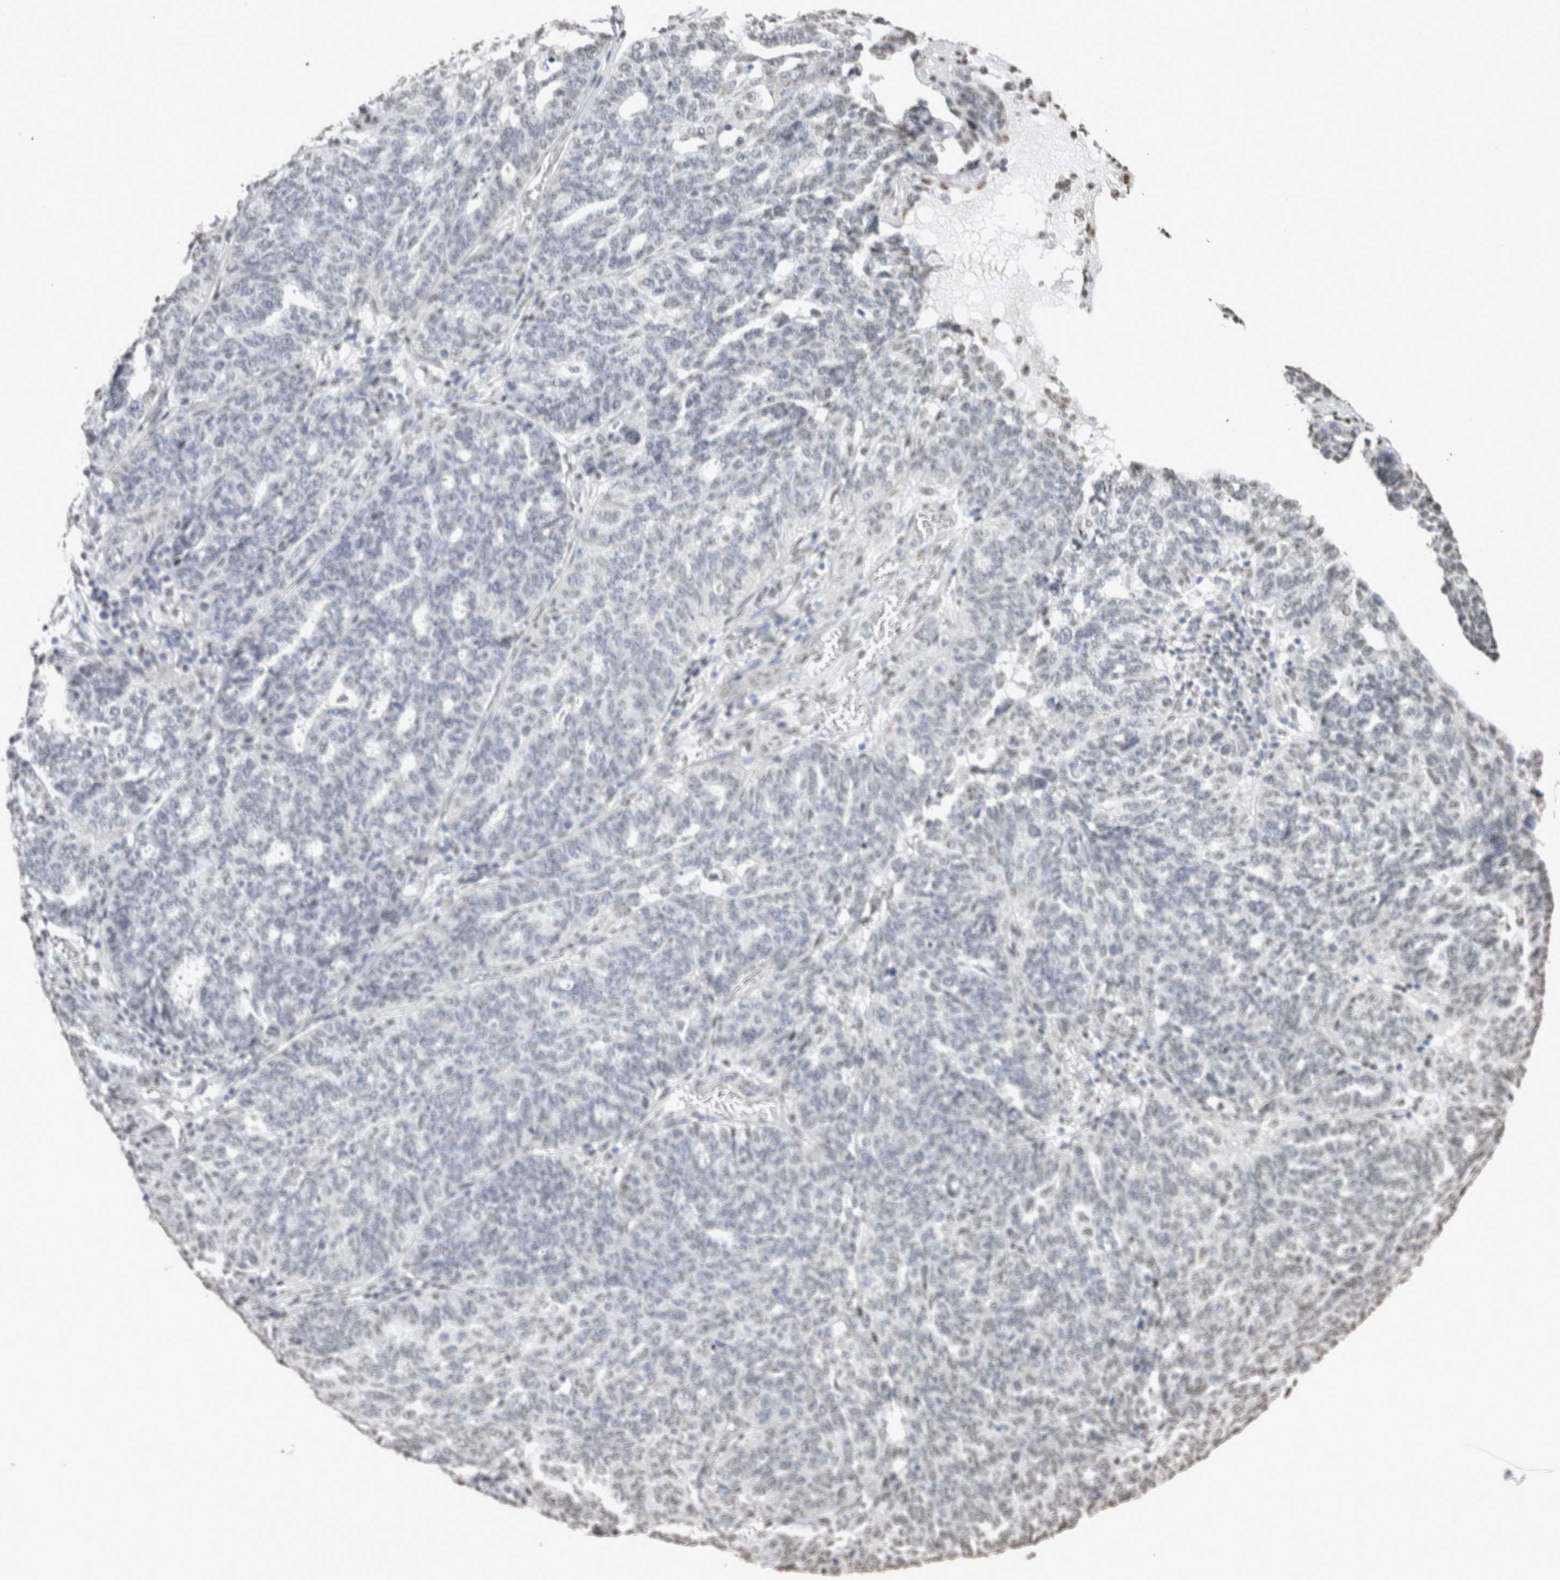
{"staining": {"intensity": "negative", "quantity": "none", "location": "none"}, "tissue": "ovarian cancer", "cell_type": "Tumor cells", "image_type": "cancer", "snomed": [{"axis": "morphology", "description": "Cystadenocarcinoma, serous, NOS"}, {"axis": "topography", "description": "Ovary"}], "caption": "Tumor cells are negative for brown protein staining in ovarian cancer.", "gene": "CNTN1", "patient": {"sex": "female", "age": 59}}